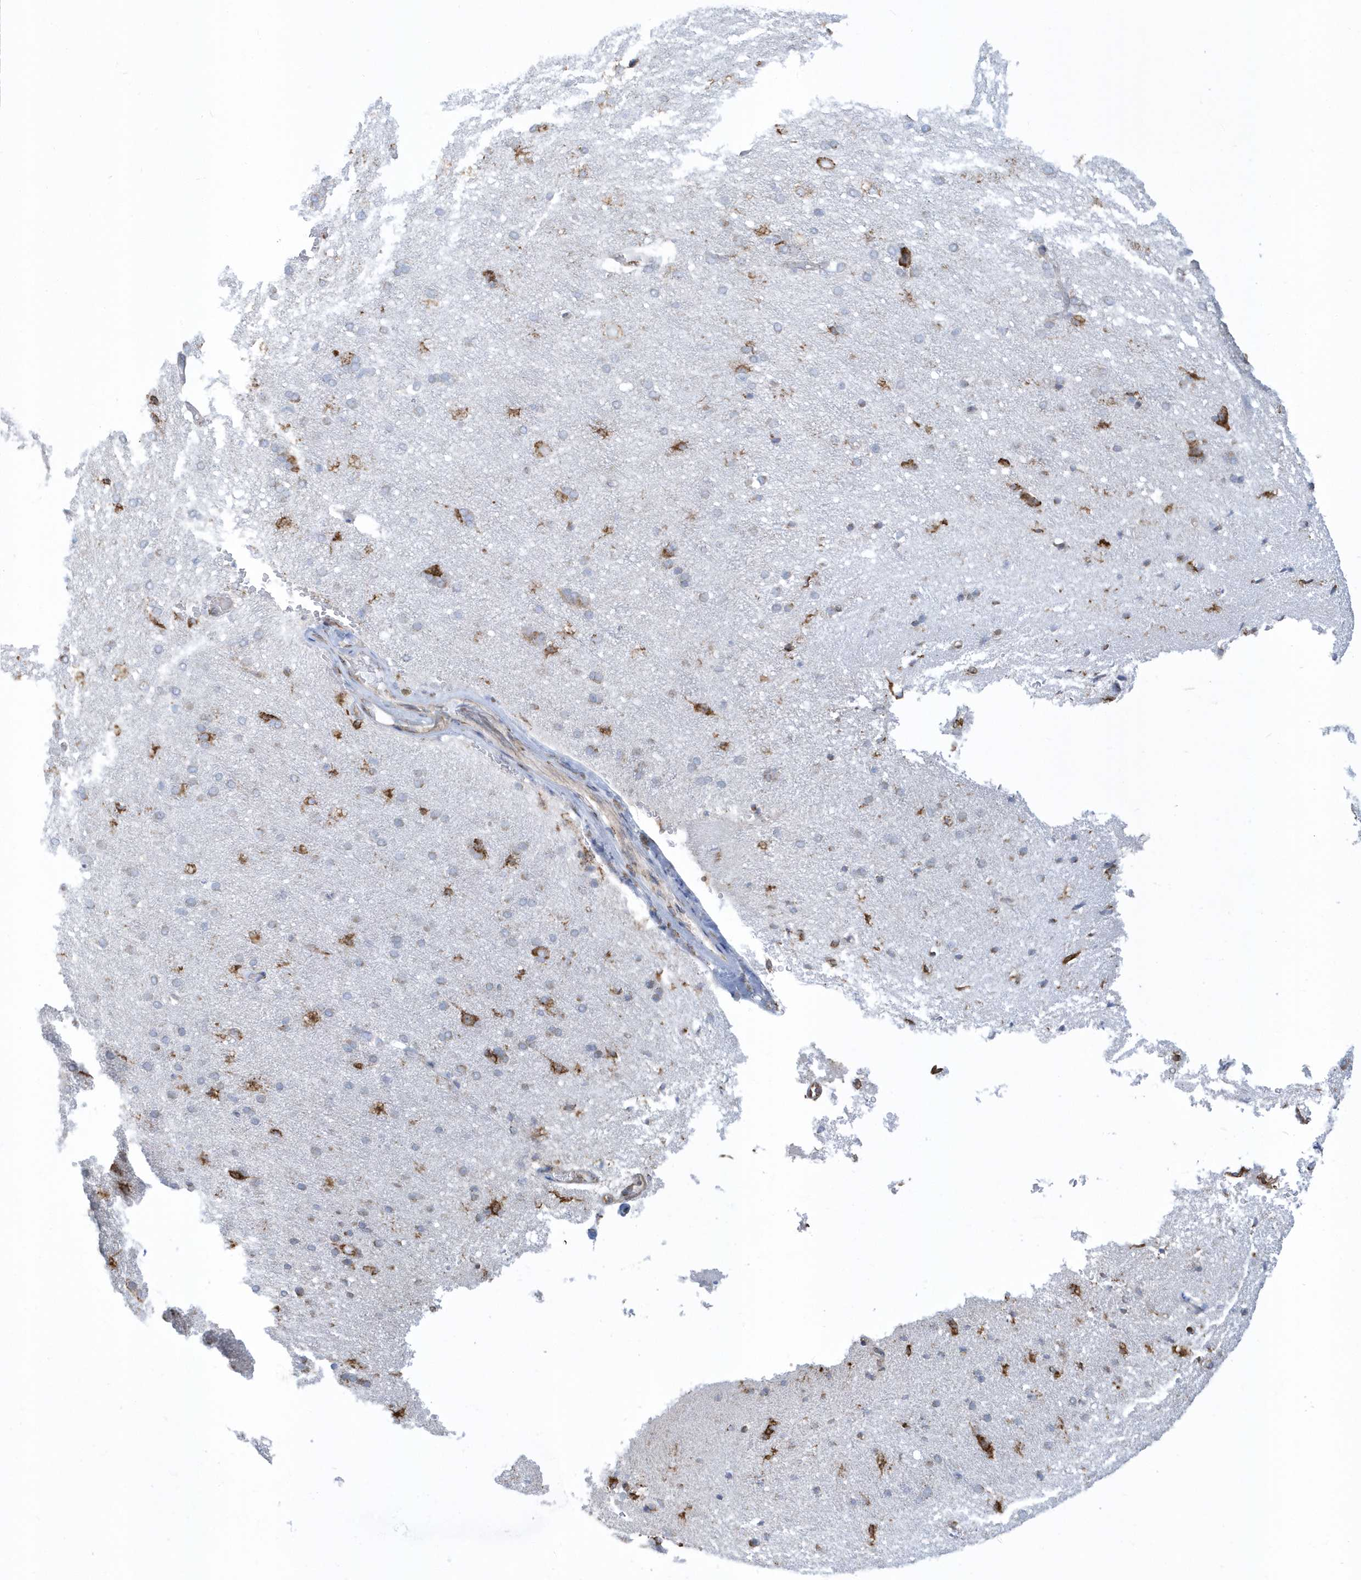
{"staining": {"intensity": "negative", "quantity": "none", "location": "none"}, "tissue": "cerebral cortex", "cell_type": "Endothelial cells", "image_type": "normal", "snomed": [{"axis": "morphology", "description": "Normal tissue, NOS"}, {"axis": "topography", "description": "Cerebral cortex"}], "caption": "Human cerebral cortex stained for a protein using IHC demonstrates no staining in endothelial cells.", "gene": "DCAF1", "patient": {"sex": "male", "age": 62}}